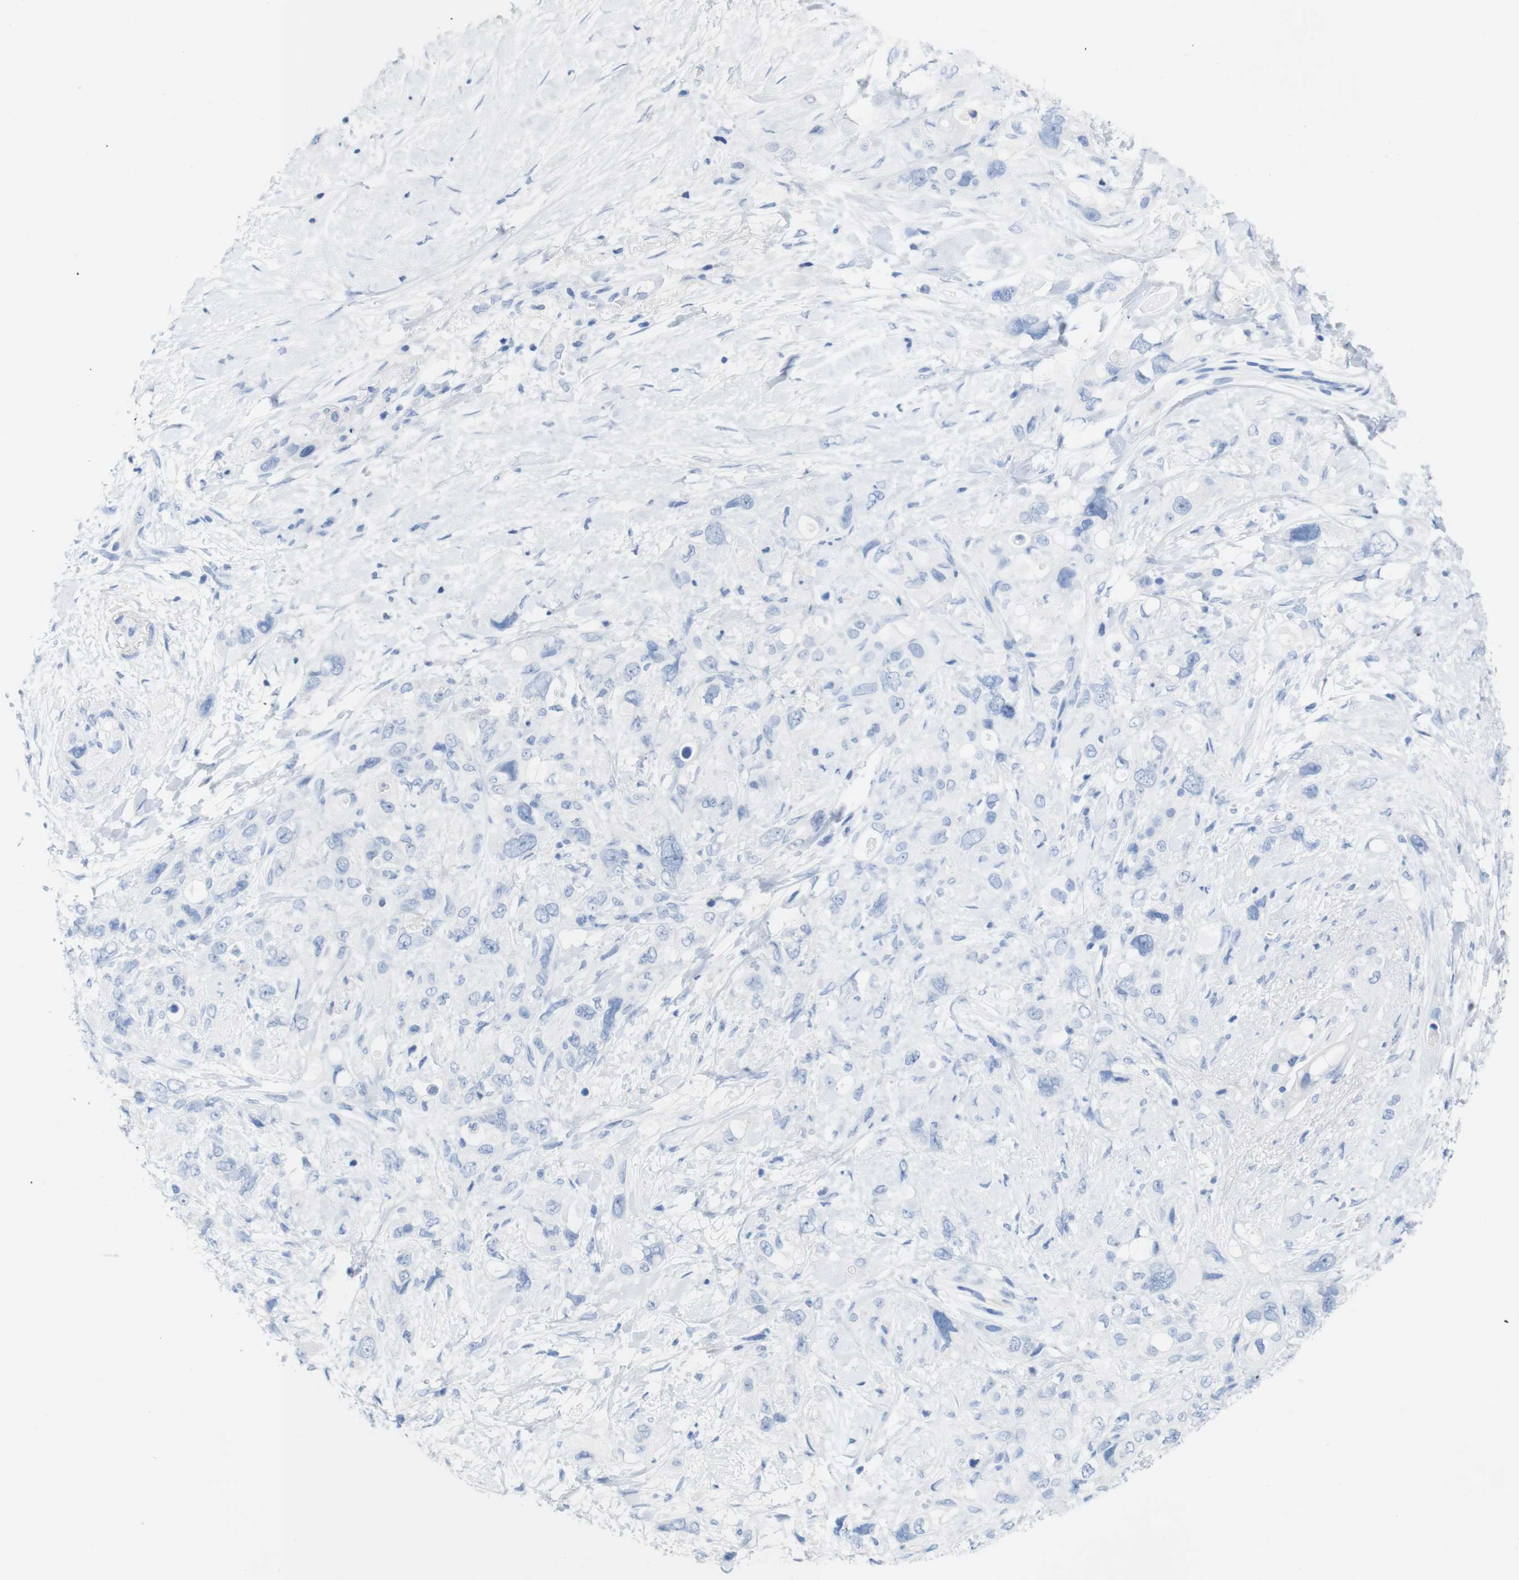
{"staining": {"intensity": "negative", "quantity": "none", "location": "none"}, "tissue": "pancreatic cancer", "cell_type": "Tumor cells", "image_type": "cancer", "snomed": [{"axis": "morphology", "description": "Adenocarcinoma, NOS"}, {"axis": "topography", "description": "Pancreas"}], "caption": "Immunohistochemistry image of human adenocarcinoma (pancreatic) stained for a protein (brown), which demonstrates no staining in tumor cells.", "gene": "LAG3", "patient": {"sex": "female", "age": 56}}